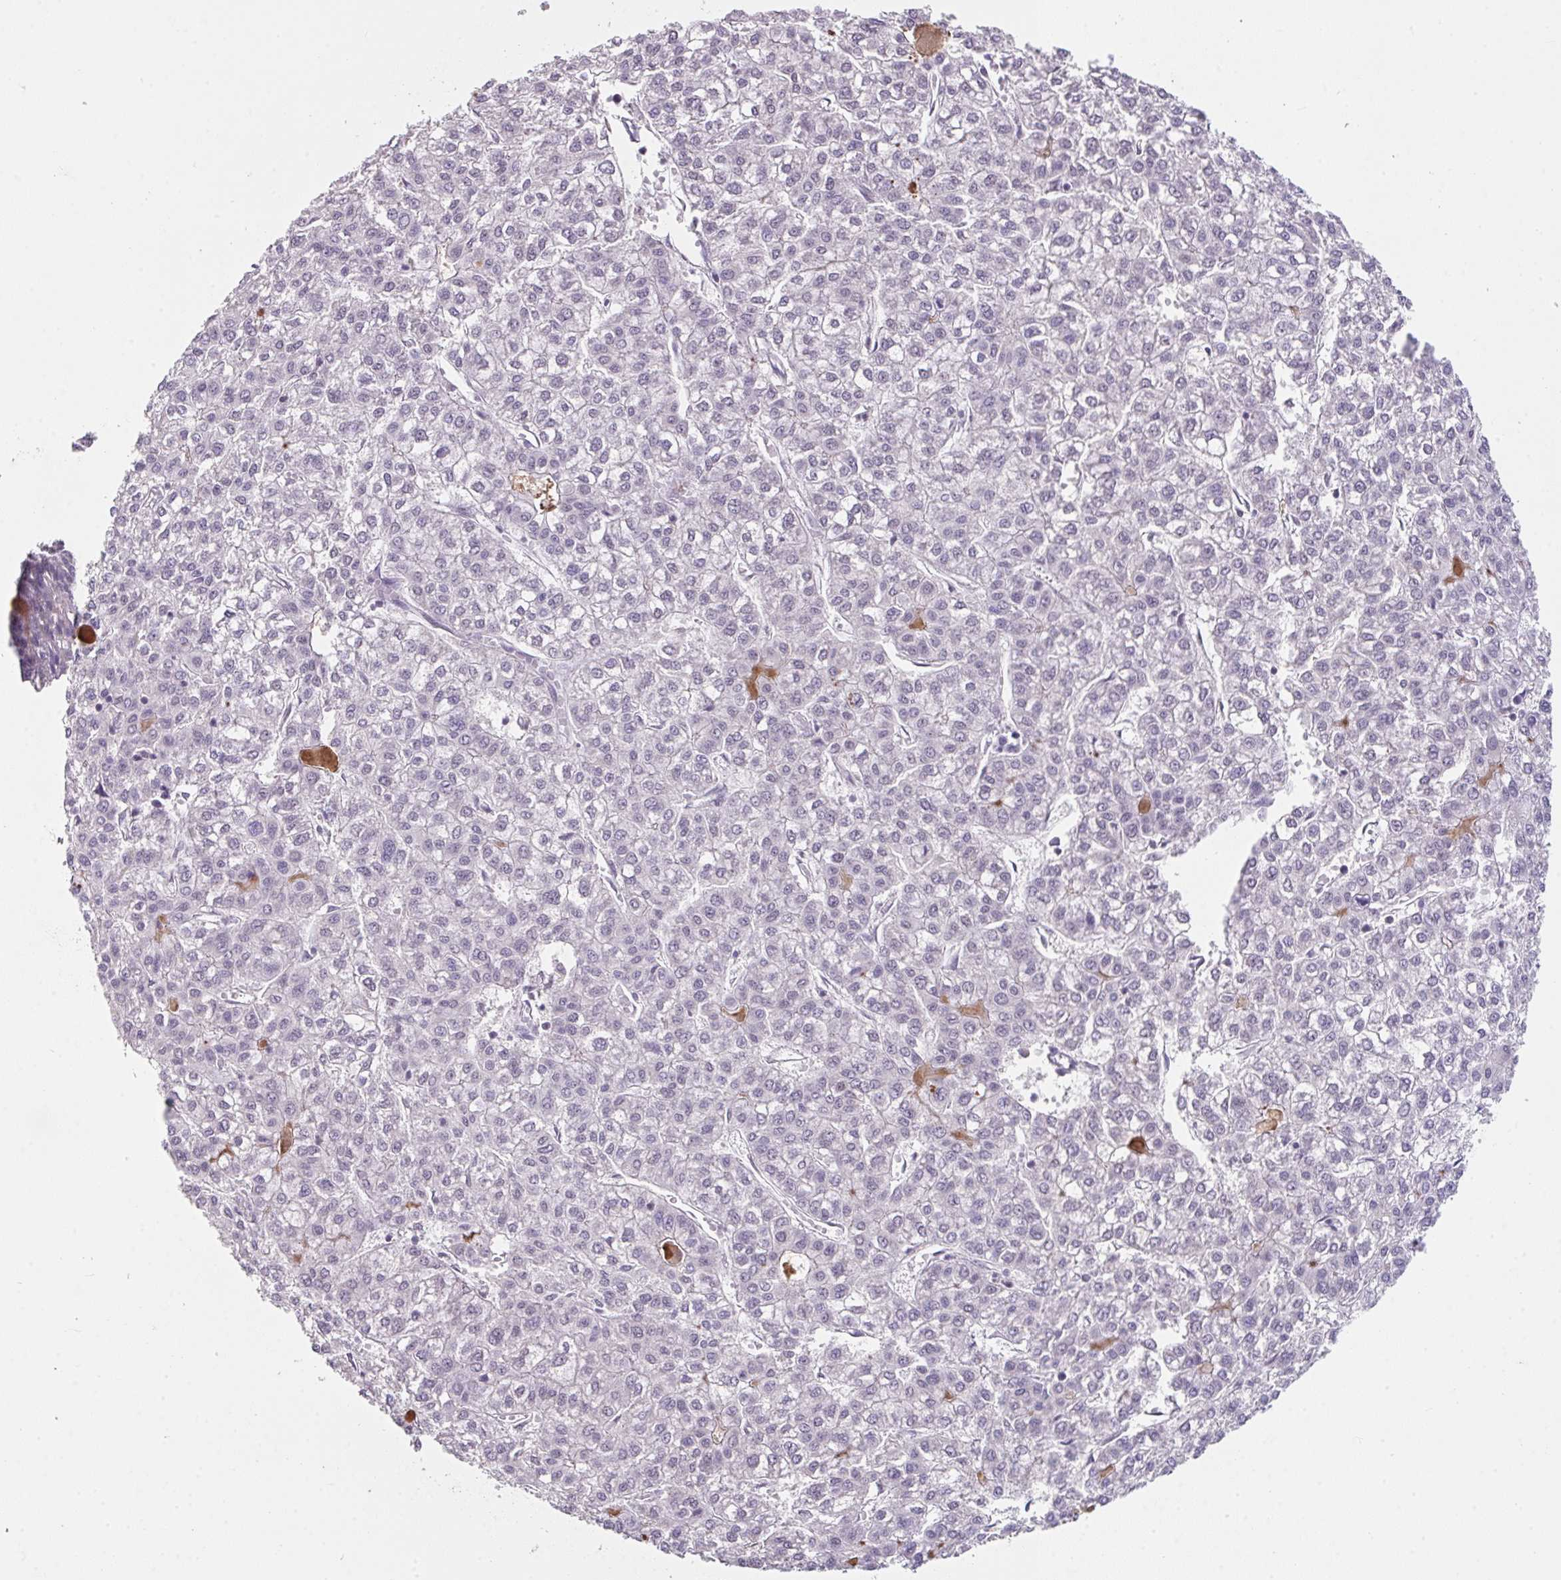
{"staining": {"intensity": "negative", "quantity": "none", "location": "none"}, "tissue": "liver cancer", "cell_type": "Tumor cells", "image_type": "cancer", "snomed": [{"axis": "morphology", "description": "Carcinoma, Hepatocellular, NOS"}, {"axis": "topography", "description": "Liver"}], "caption": "The image demonstrates no significant positivity in tumor cells of liver cancer (hepatocellular carcinoma).", "gene": "RBBP6", "patient": {"sex": "female", "age": 43}}